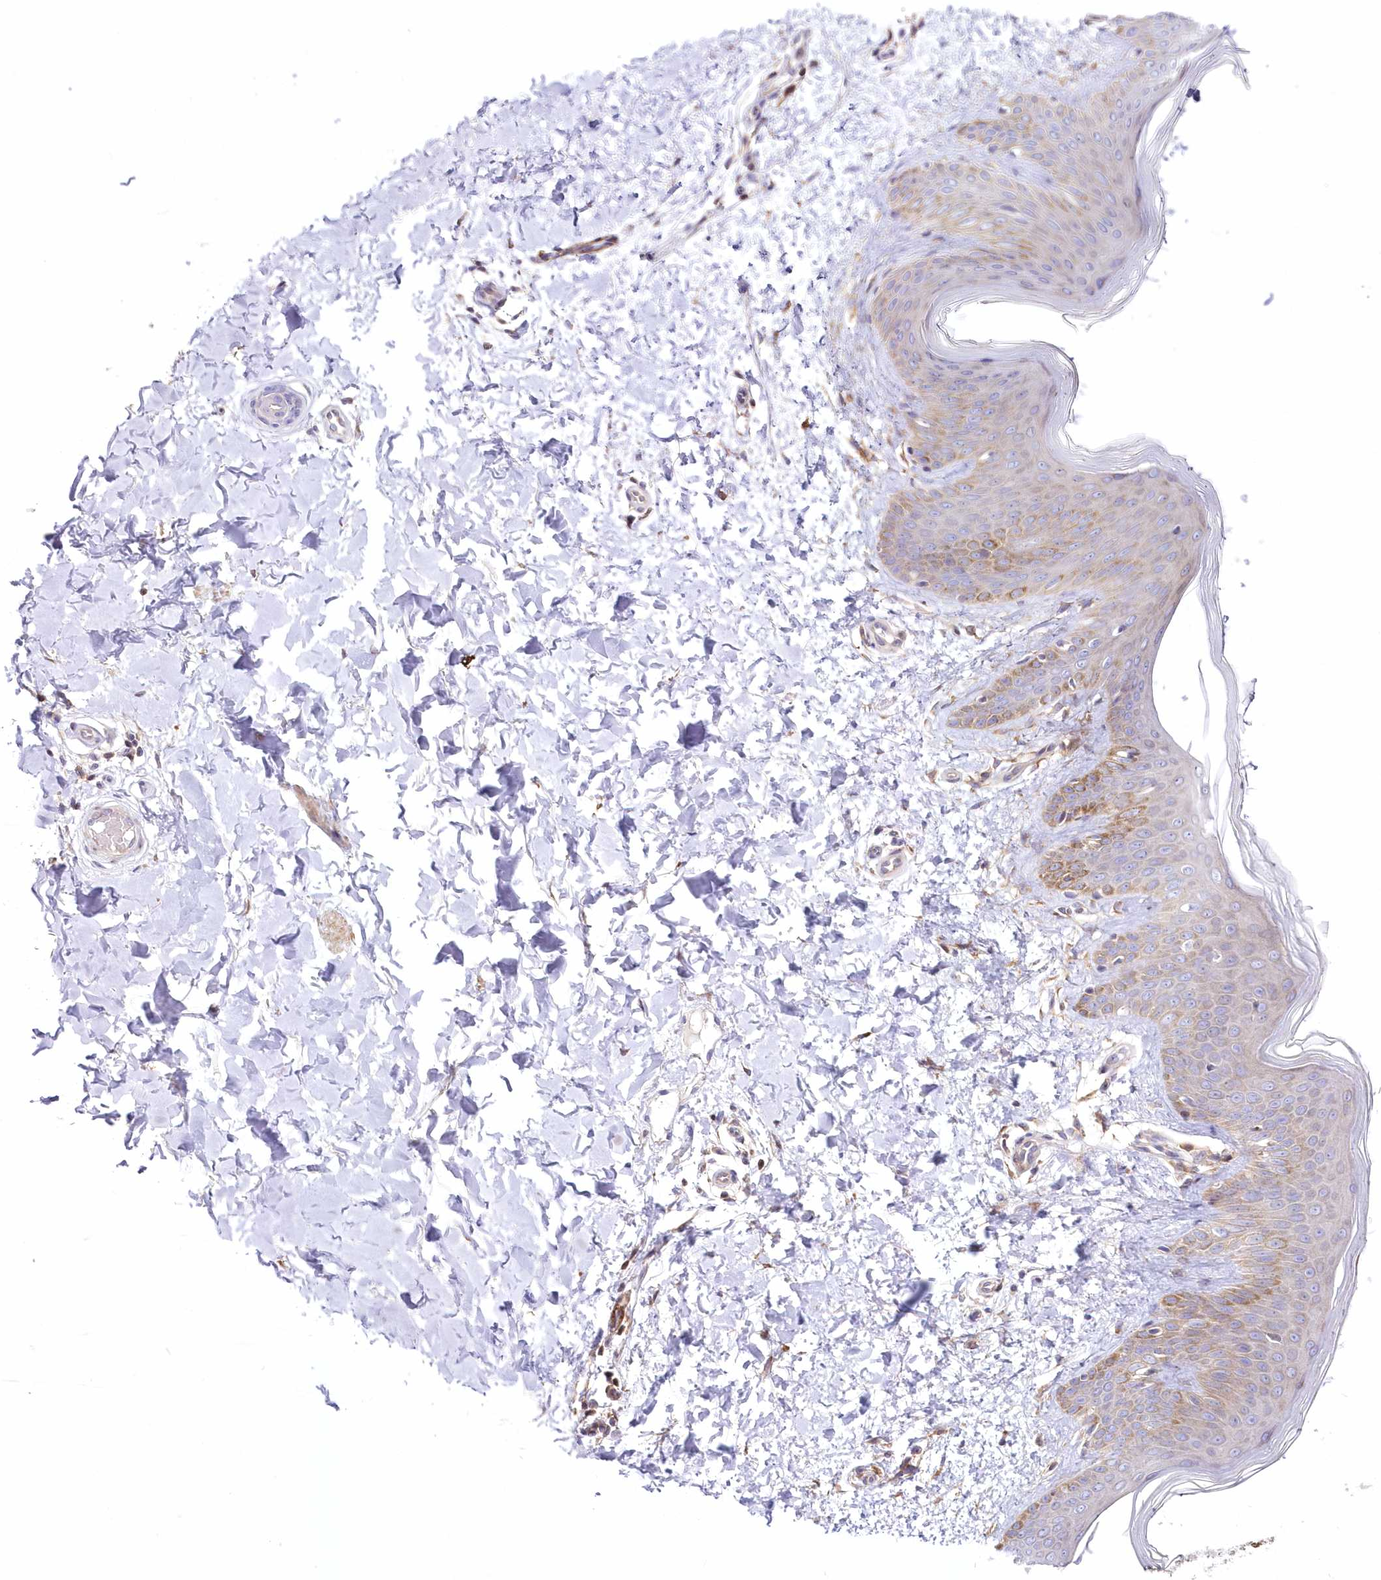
{"staining": {"intensity": "moderate", "quantity": "25%-75%", "location": "cytoplasmic/membranous"}, "tissue": "skin", "cell_type": "Fibroblasts", "image_type": "normal", "snomed": [{"axis": "morphology", "description": "Normal tissue, NOS"}, {"axis": "topography", "description": "Skin"}], "caption": "Skin was stained to show a protein in brown. There is medium levels of moderate cytoplasmic/membranous staining in approximately 25%-75% of fibroblasts.", "gene": "ARFGEF3", "patient": {"sex": "male", "age": 36}}